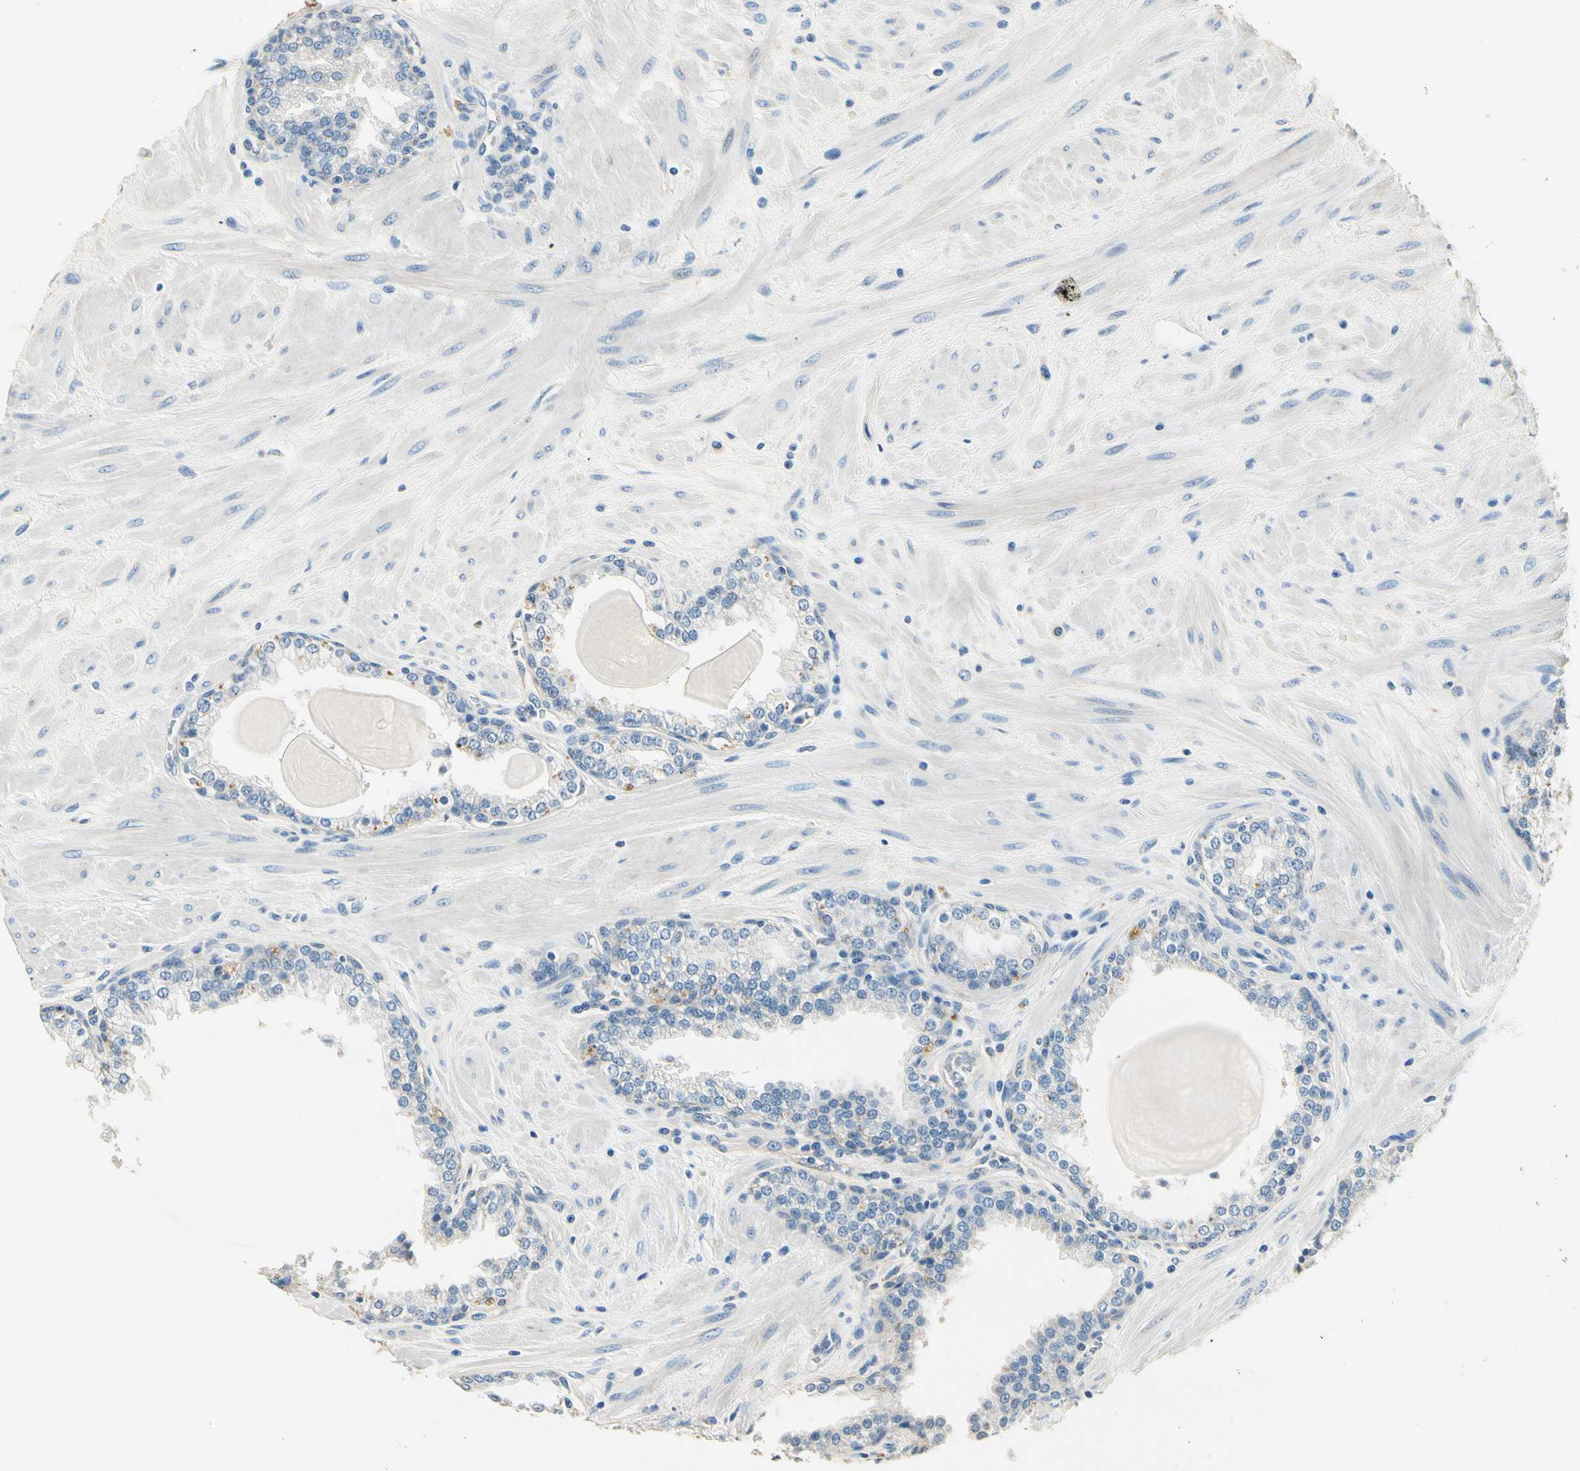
{"staining": {"intensity": "negative", "quantity": "none", "location": "none"}, "tissue": "prostate", "cell_type": "Glandular cells", "image_type": "normal", "snomed": [{"axis": "morphology", "description": "Normal tissue, NOS"}, {"axis": "topography", "description": "Prostate"}], "caption": "High magnification brightfield microscopy of benign prostate stained with DAB (brown) and counterstained with hematoxylin (blue): glandular cells show no significant staining.", "gene": "TGFBR3", "patient": {"sex": "male", "age": 51}}